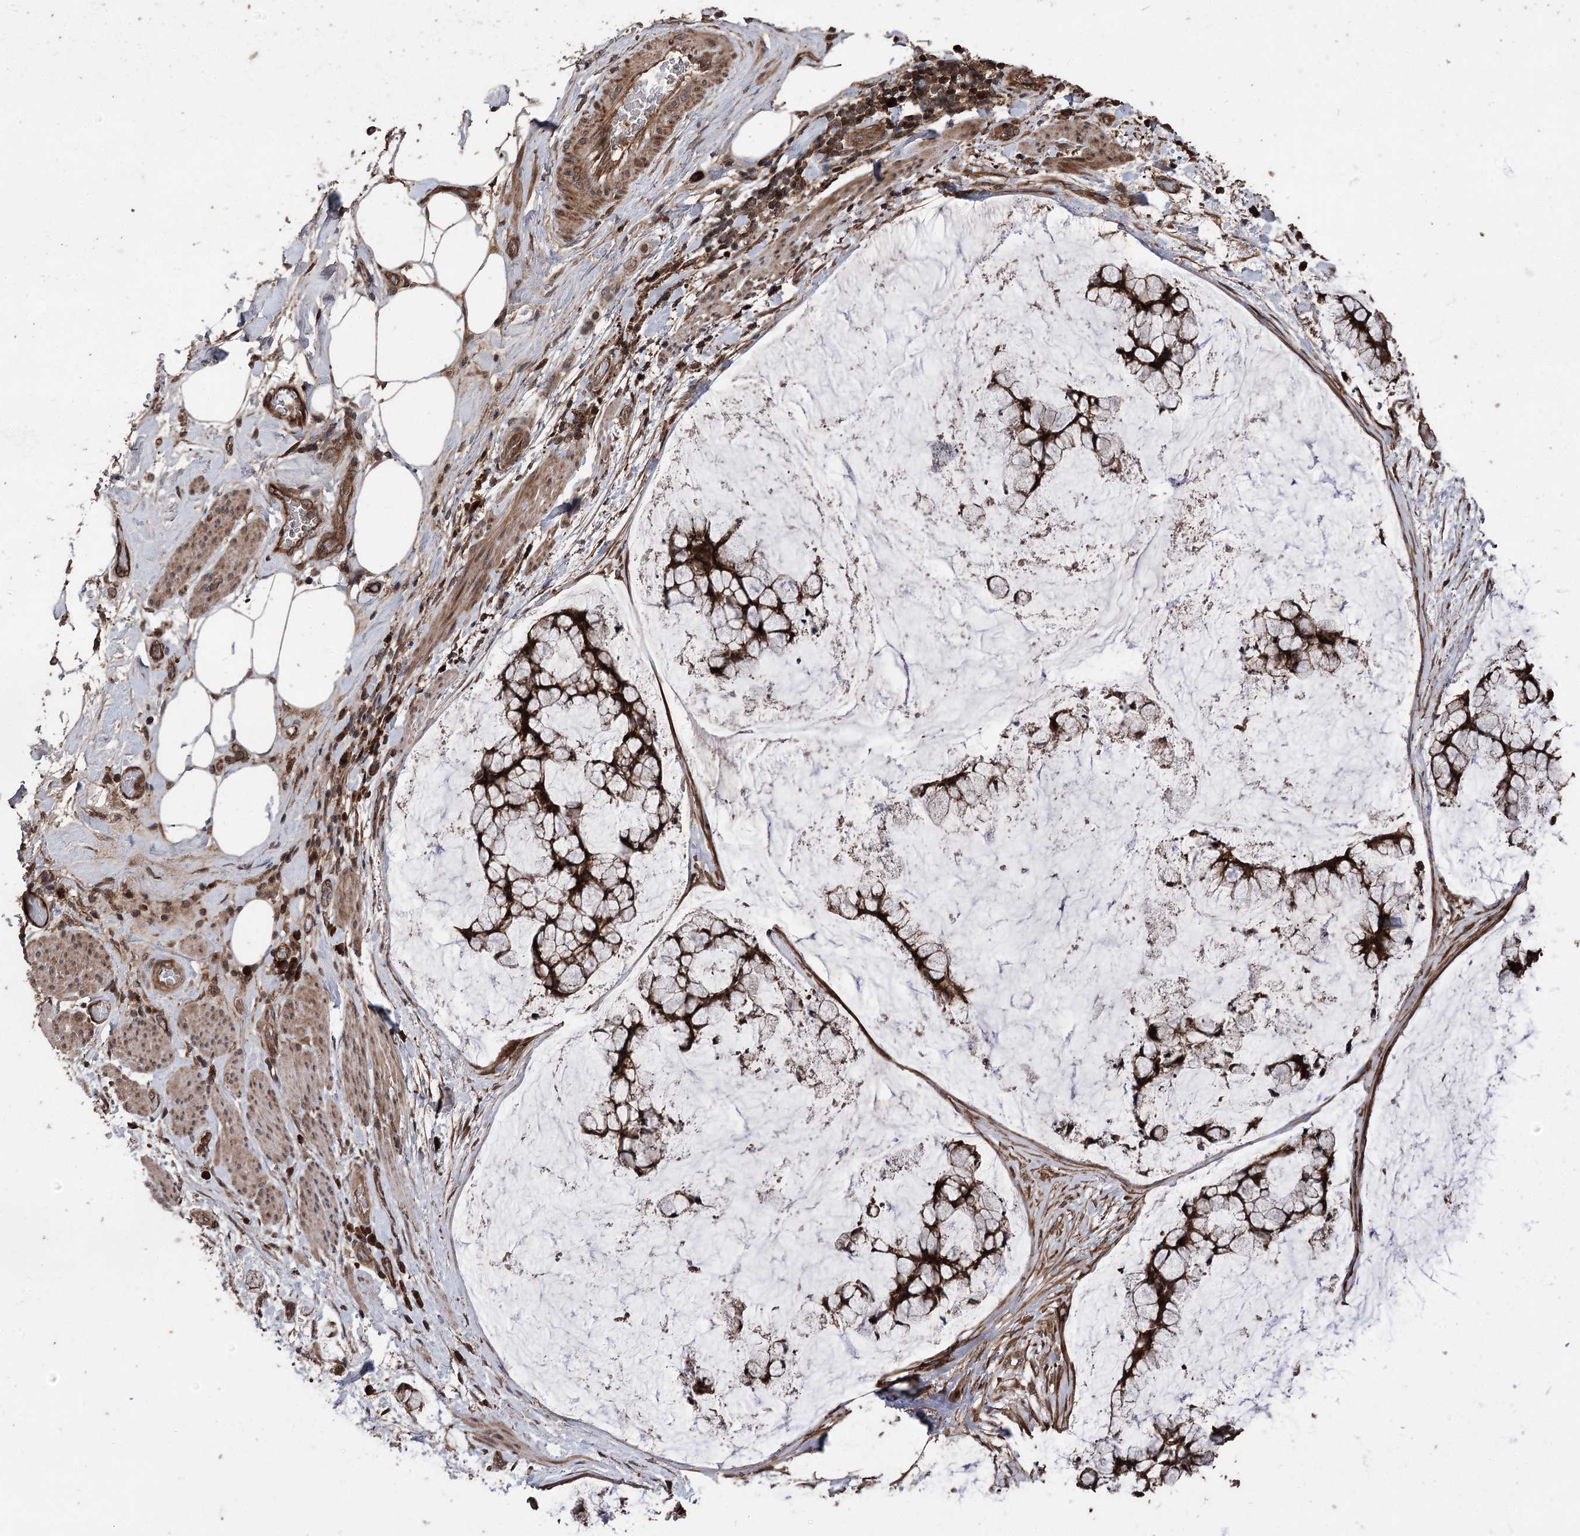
{"staining": {"intensity": "strong", "quantity": ">75%", "location": "cytoplasmic/membranous"}, "tissue": "ovarian cancer", "cell_type": "Tumor cells", "image_type": "cancer", "snomed": [{"axis": "morphology", "description": "Cystadenocarcinoma, mucinous, NOS"}, {"axis": "topography", "description": "Ovary"}], "caption": "Immunohistochemical staining of ovarian cancer exhibits strong cytoplasmic/membranous protein expression in about >75% of tumor cells.", "gene": "RASSF3", "patient": {"sex": "female", "age": 42}}